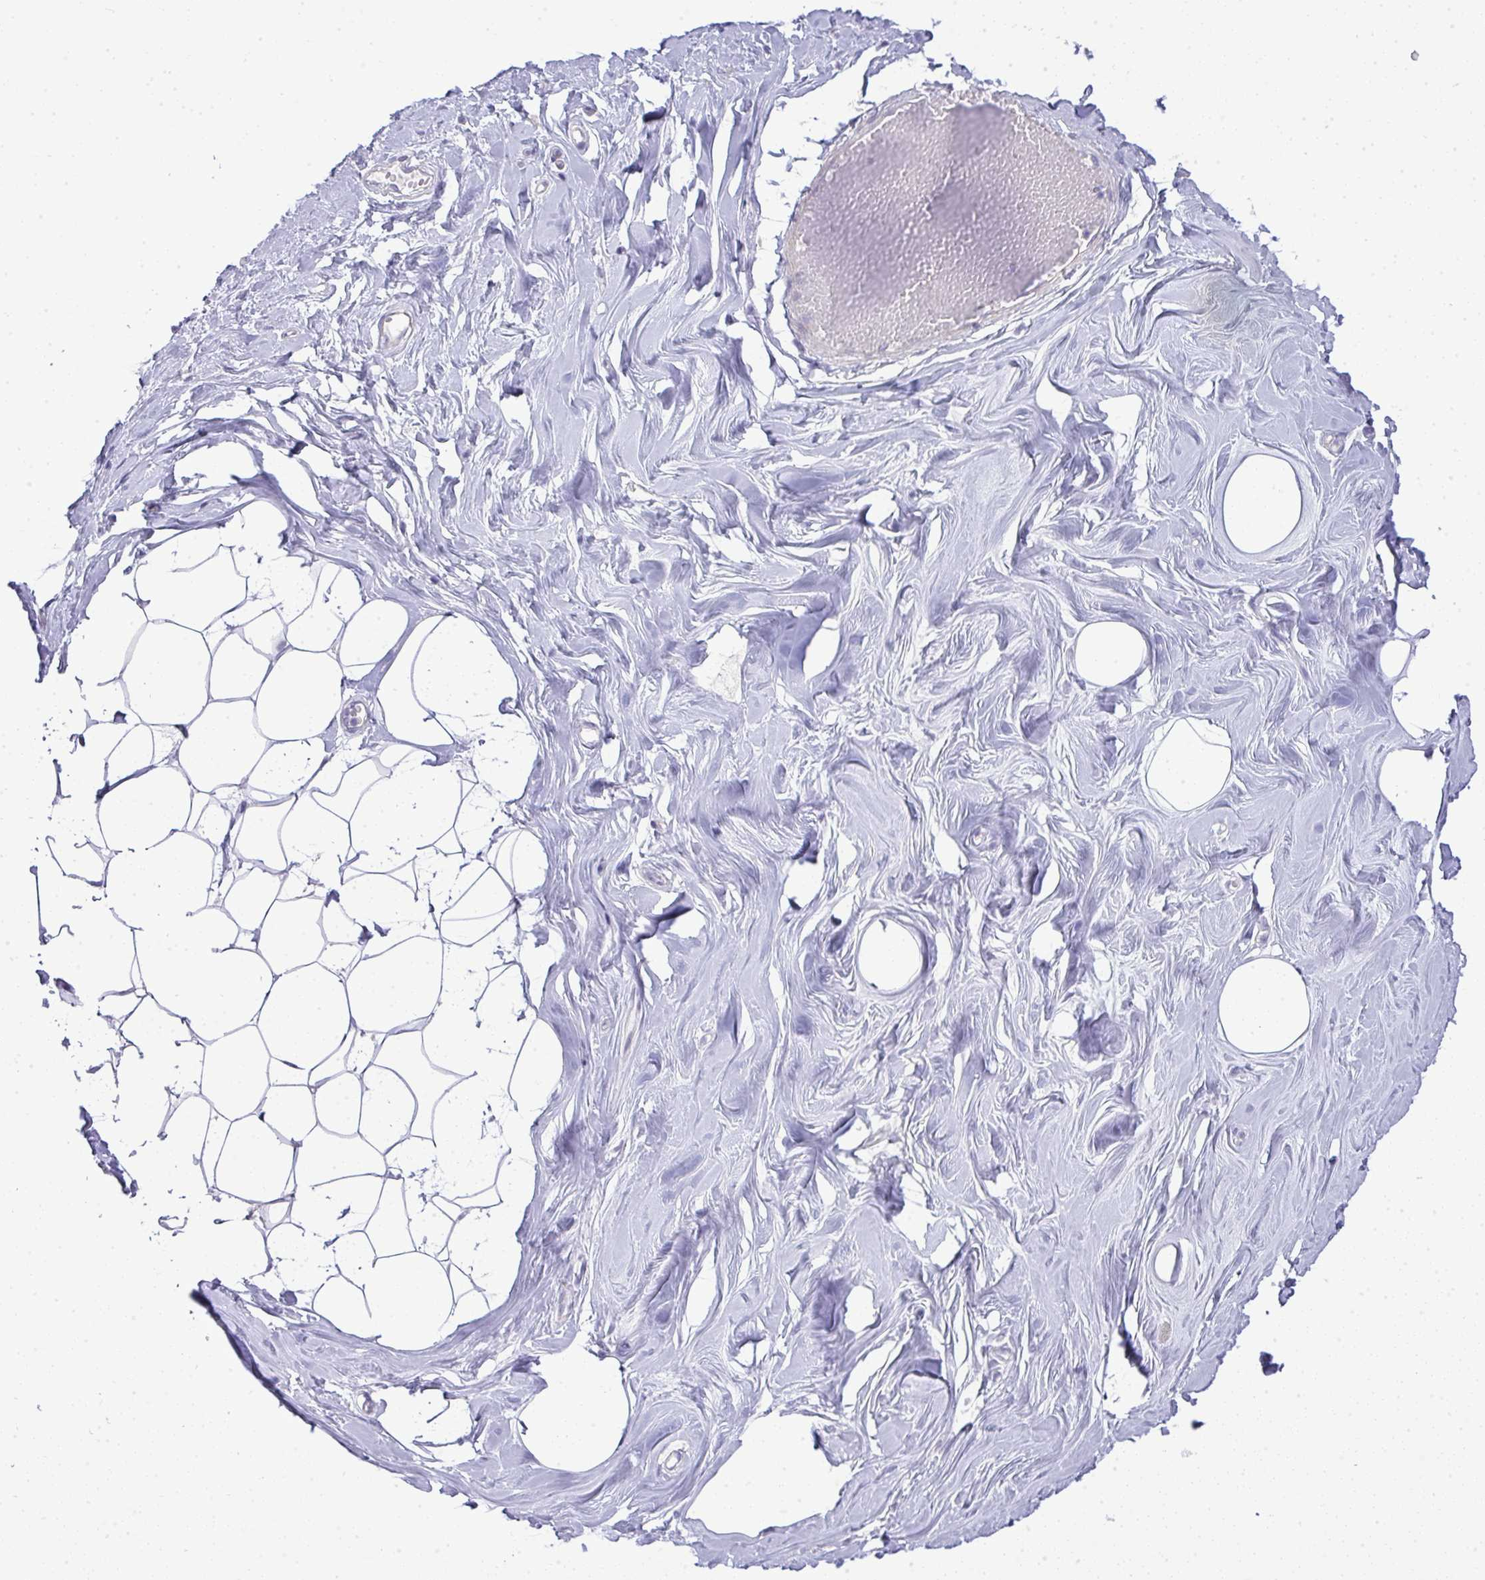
{"staining": {"intensity": "negative", "quantity": "none", "location": "none"}, "tissue": "breast", "cell_type": "Adipocytes", "image_type": "normal", "snomed": [{"axis": "morphology", "description": "Normal tissue, NOS"}, {"axis": "topography", "description": "Breast"}], "caption": "An IHC micrograph of normal breast is shown. There is no staining in adipocytes of breast.", "gene": "UBE2S", "patient": {"sex": "female", "age": 27}}